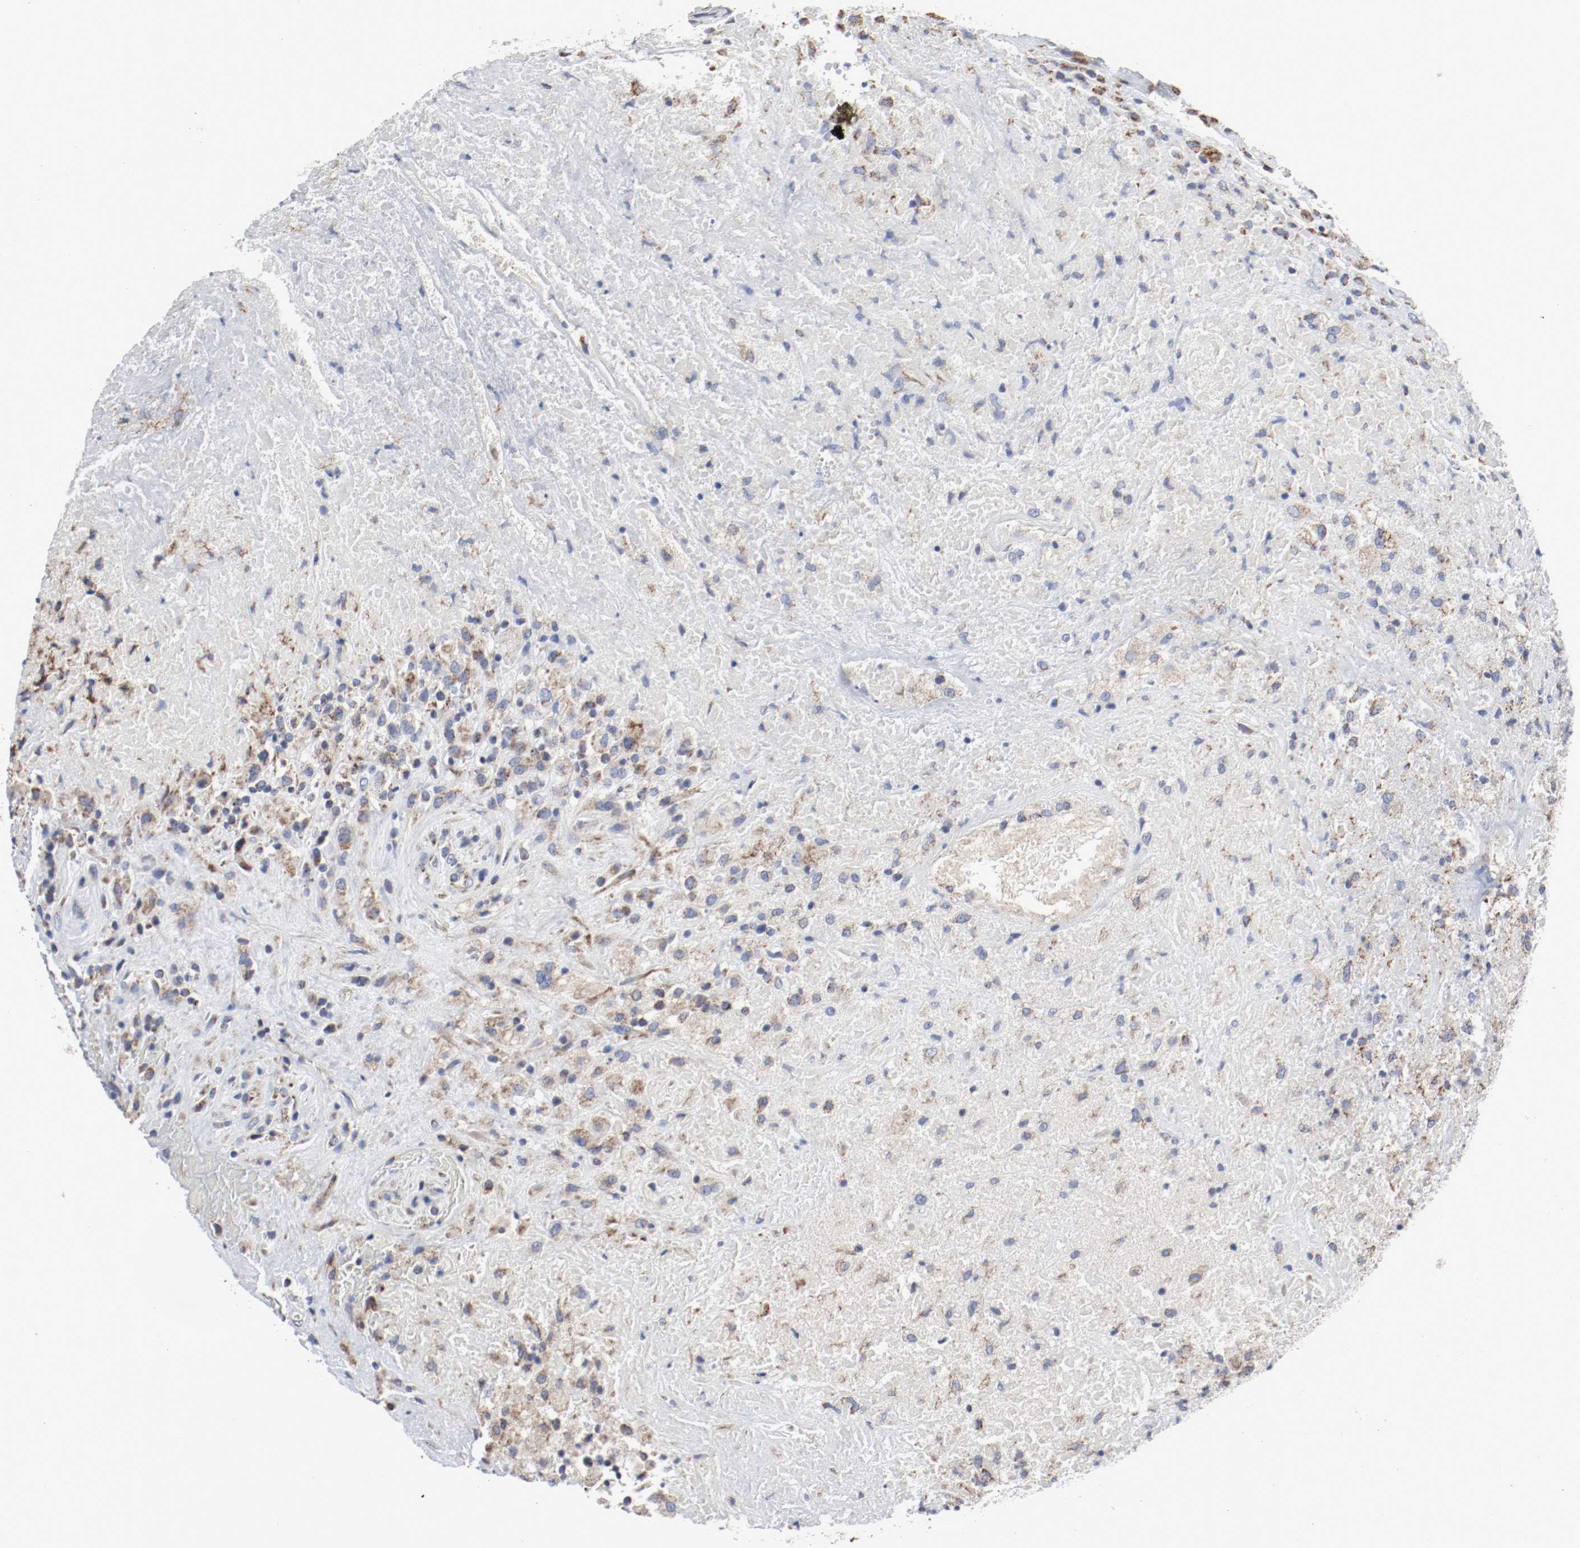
{"staining": {"intensity": "moderate", "quantity": ">75%", "location": "cytoplasmic/membranous"}, "tissue": "testis cancer", "cell_type": "Tumor cells", "image_type": "cancer", "snomed": [{"axis": "morphology", "description": "Necrosis, NOS"}, {"axis": "morphology", "description": "Carcinoma, Embryonal, NOS"}, {"axis": "topography", "description": "Testis"}], "caption": "Moderate cytoplasmic/membranous positivity is present in about >75% of tumor cells in testis embryonal carcinoma.", "gene": "AFG3L2", "patient": {"sex": "male", "age": 19}}